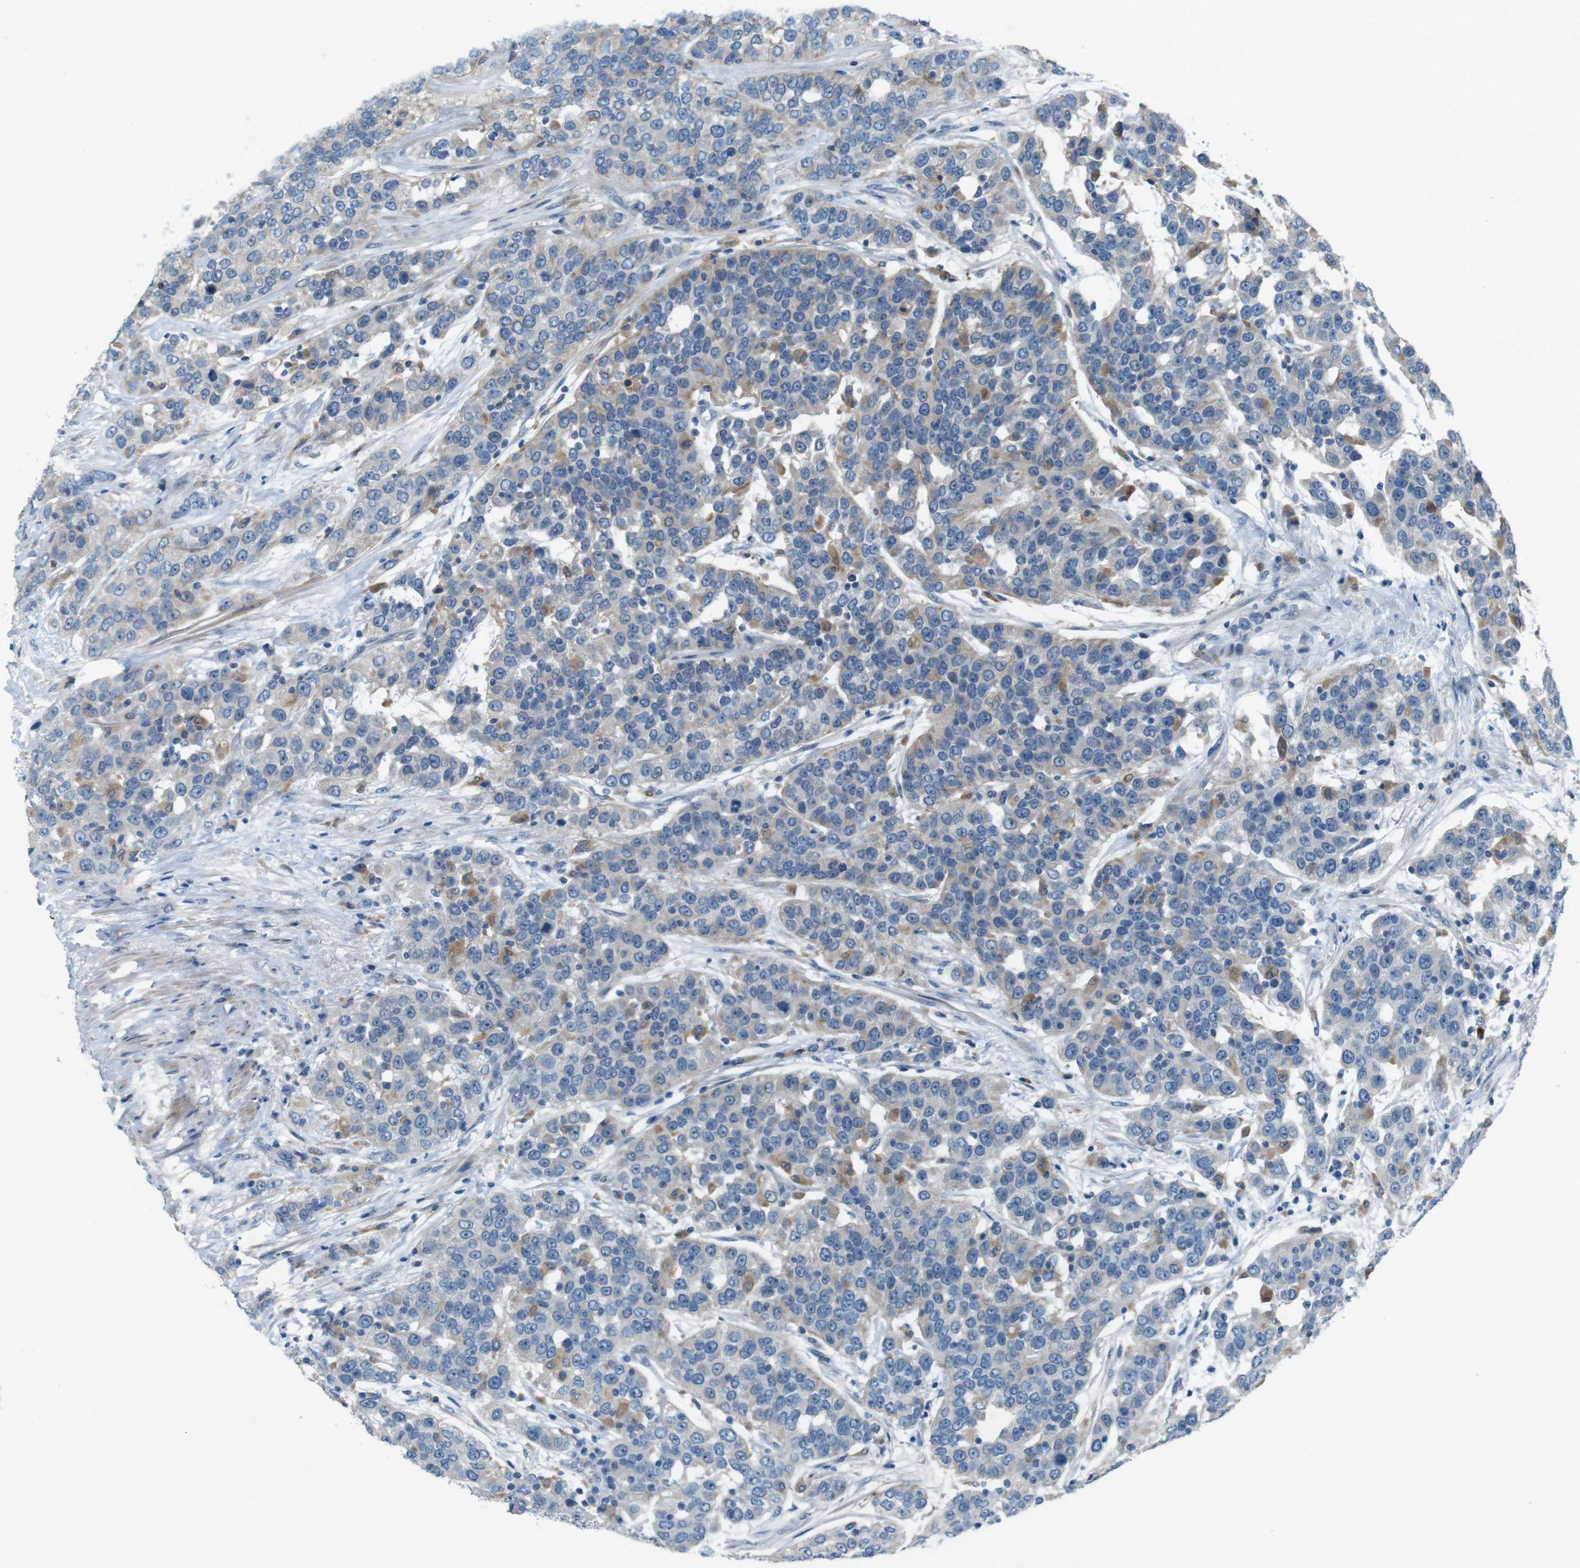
{"staining": {"intensity": "moderate", "quantity": "<25%", "location": "cytoplasmic/membranous"}, "tissue": "urothelial cancer", "cell_type": "Tumor cells", "image_type": "cancer", "snomed": [{"axis": "morphology", "description": "Urothelial carcinoma, High grade"}, {"axis": "topography", "description": "Urinary bladder"}], "caption": "Urothelial cancer stained with immunohistochemistry (IHC) displays moderate cytoplasmic/membranous positivity in about <25% of tumor cells. The staining was performed using DAB to visualize the protein expression in brown, while the nuclei were stained in blue with hematoxylin (Magnification: 20x).", "gene": "MOGAT3", "patient": {"sex": "female", "age": 80}}